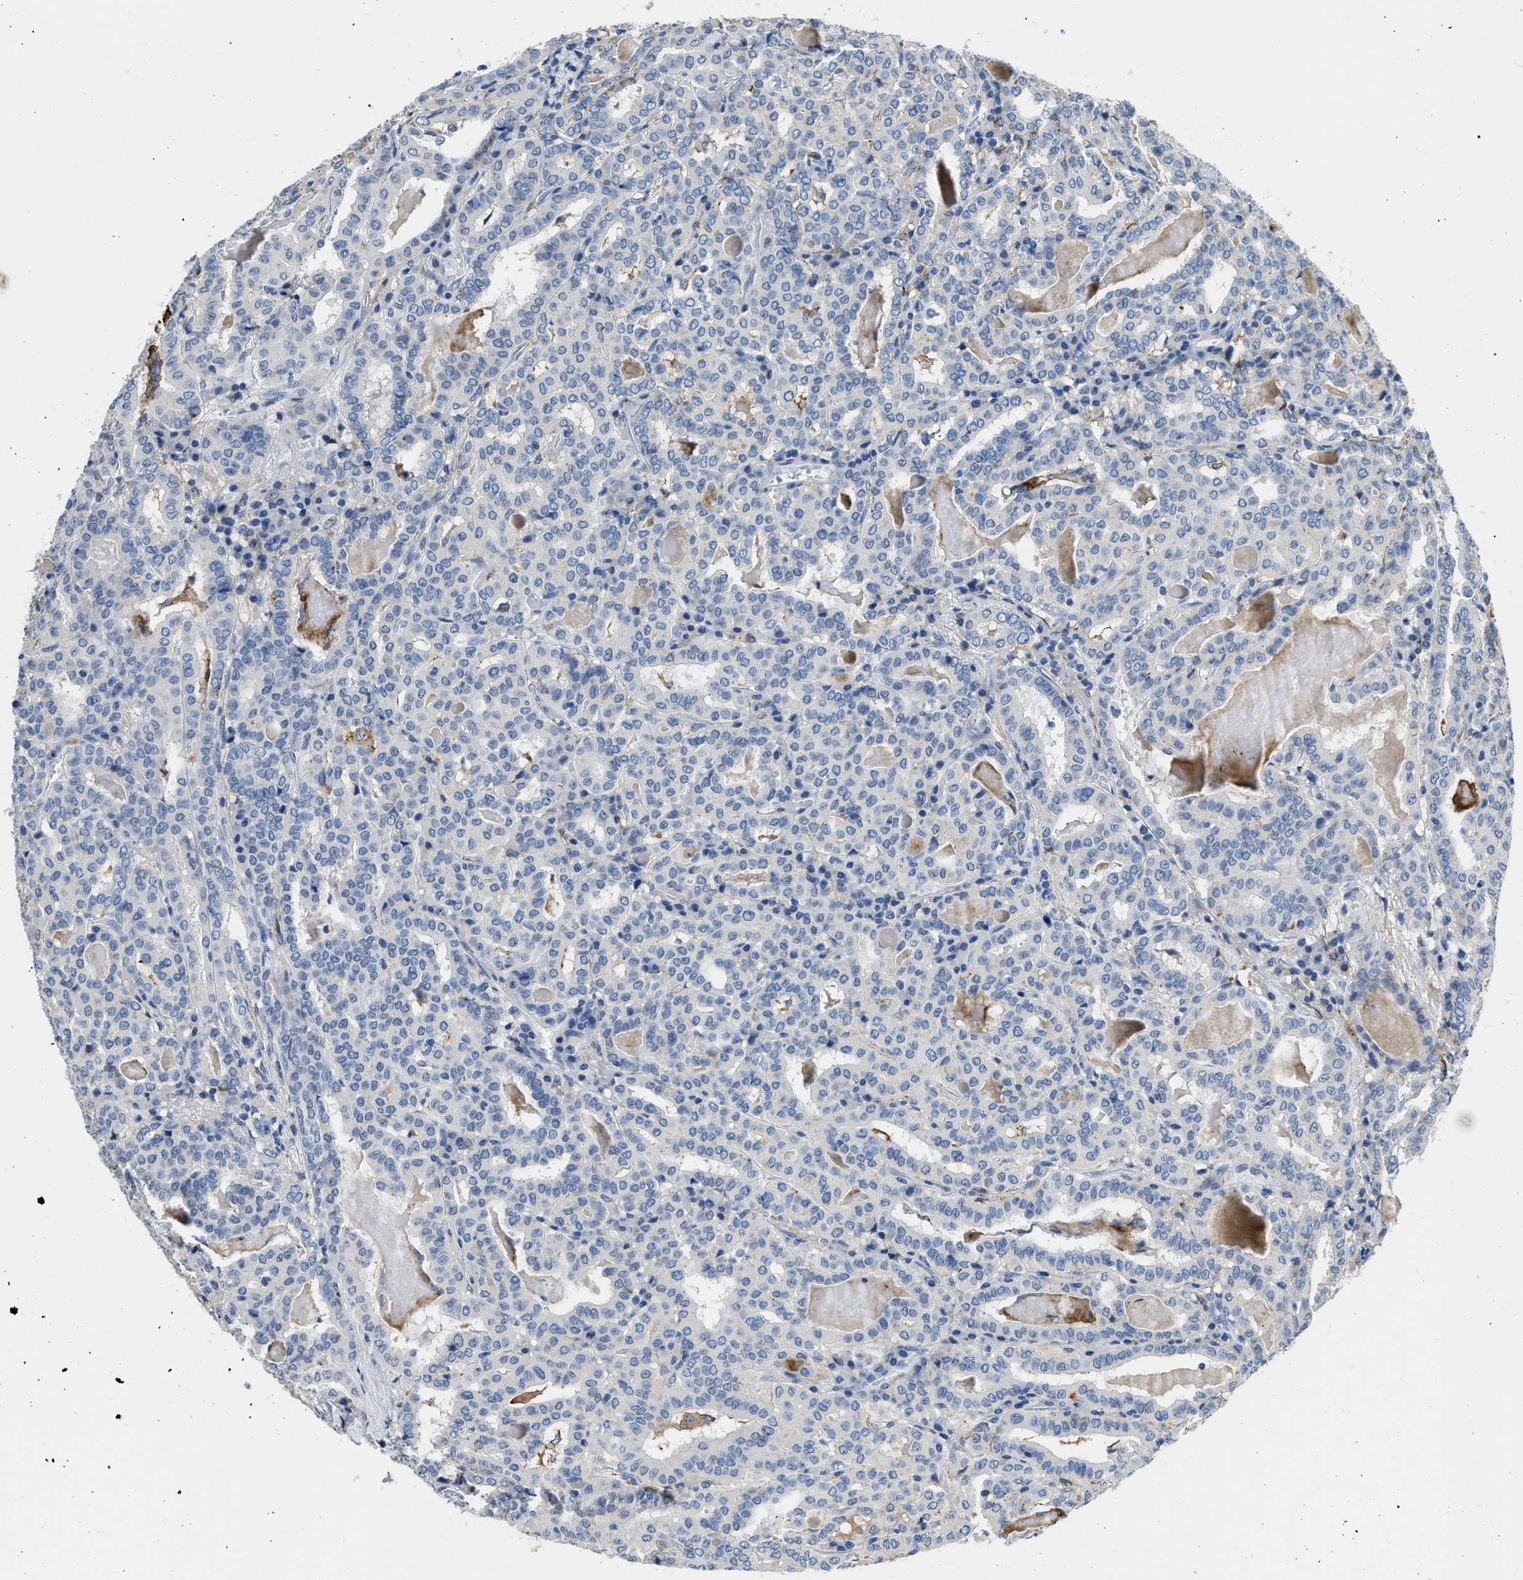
{"staining": {"intensity": "negative", "quantity": "none", "location": "none"}, "tissue": "thyroid cancer", "cell_type": "Tumor cells", "image_type": "cancer", "snomed": [{"axis": "morphology", "description": "Papillary adenocarcinoma, NOS"}, {"axis": "topography", "description": "Thyroid gland"}], "caption": "A histopathology image of human thyroid cancer (papillary adenocarcinoma) is negative for staining in tumor cells.", "gene": "LRP1", "patient": {"sex": "female", "age": 42}}